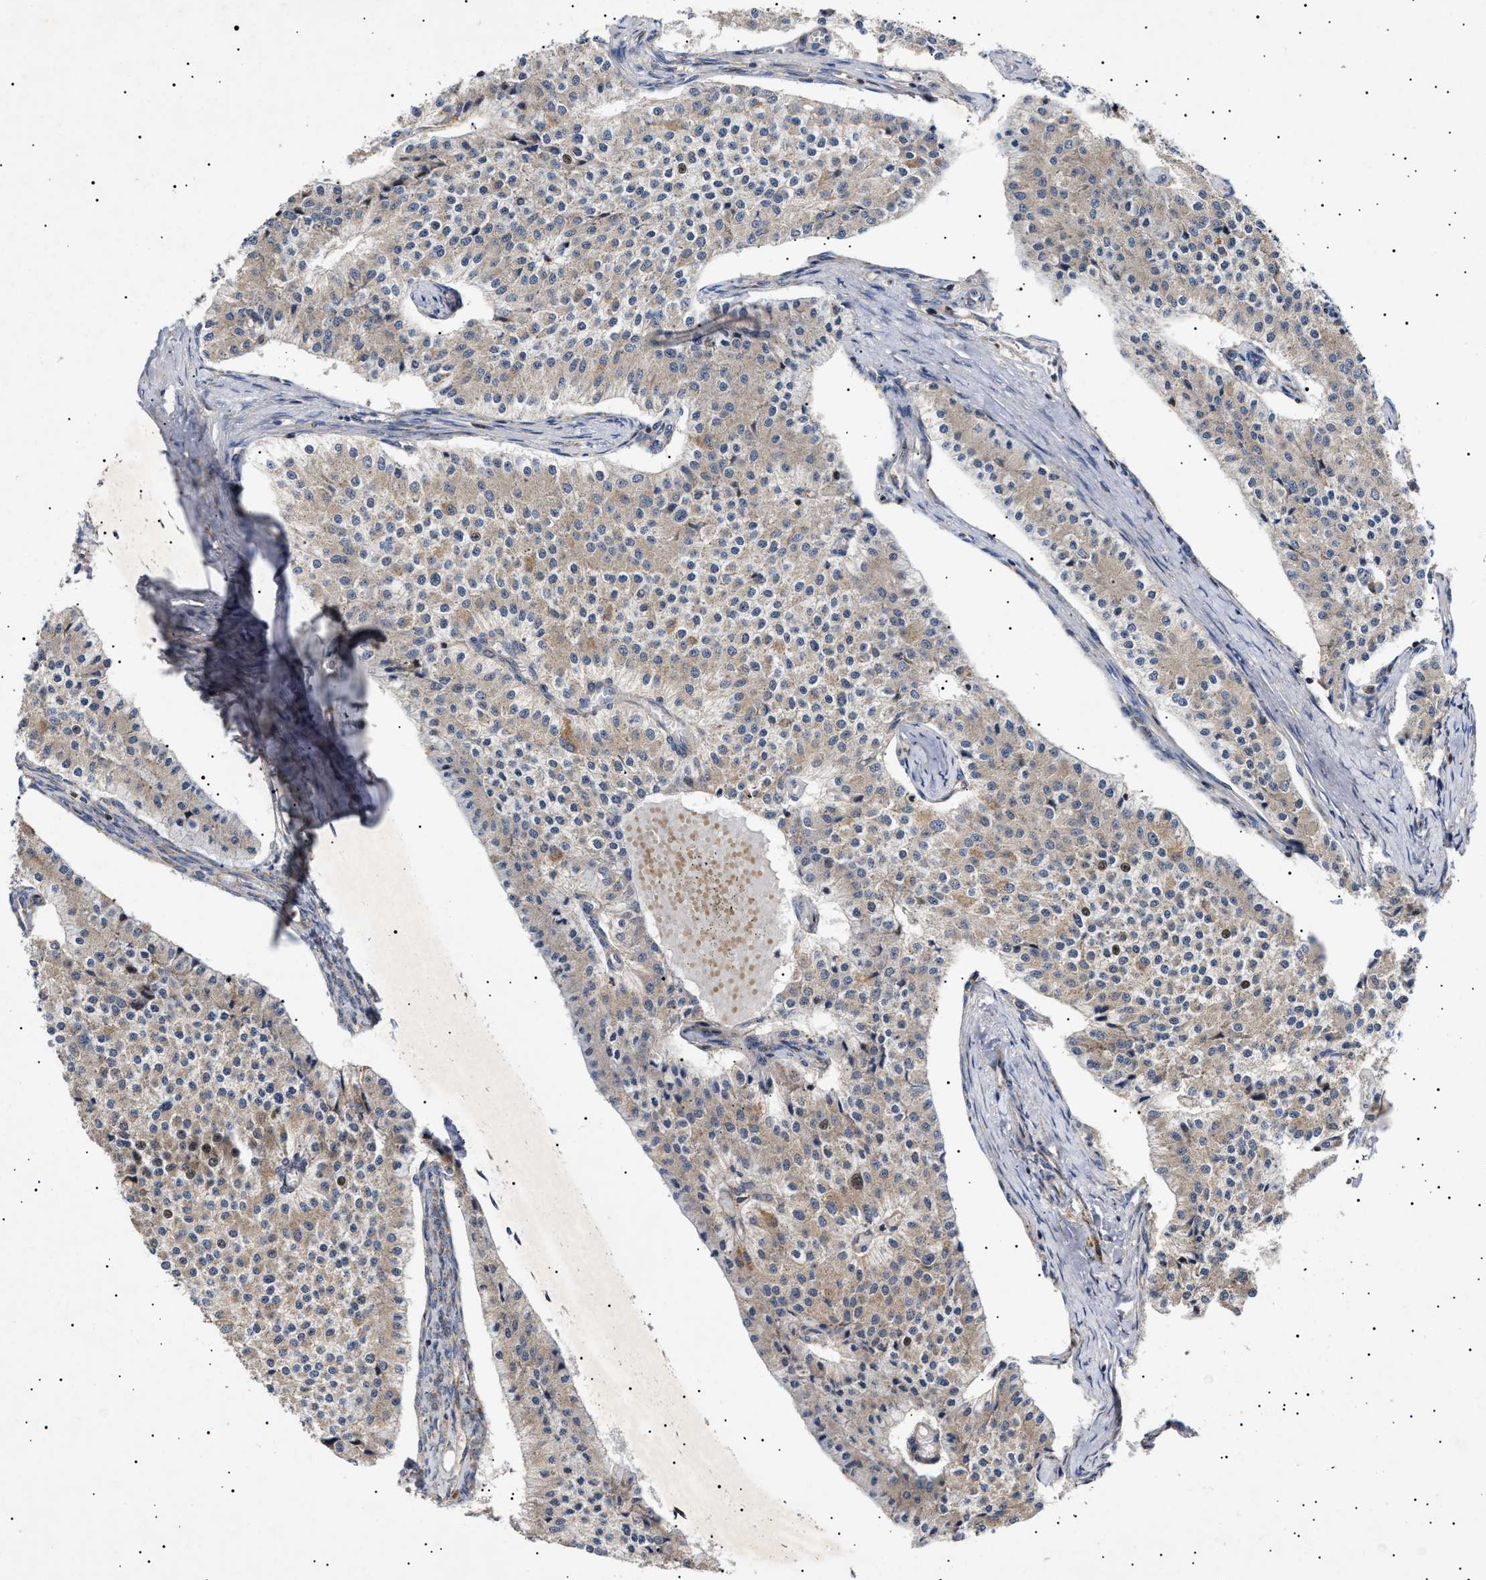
{"staining": {"intensity": "weak", "quantity": ">75%", "location": "cytoplasmic/membranous"}, "tissue": "carcinoid", "cell_type": "Tumor cells", "image_type": "cancer", "snomed": [{"axis": "morphology", "description": "Carcinoid, malignant, NOS"}, {"axis": "topography", "description": "Colon"}], "caption": "Malignant carcinoid stained with a brown dye shows weak cytoplasmic/membranous positive staining in approximately >75% of tumor cells.", "gene": "MRPL10", "patient": {"sex": "female", "age": 52}}